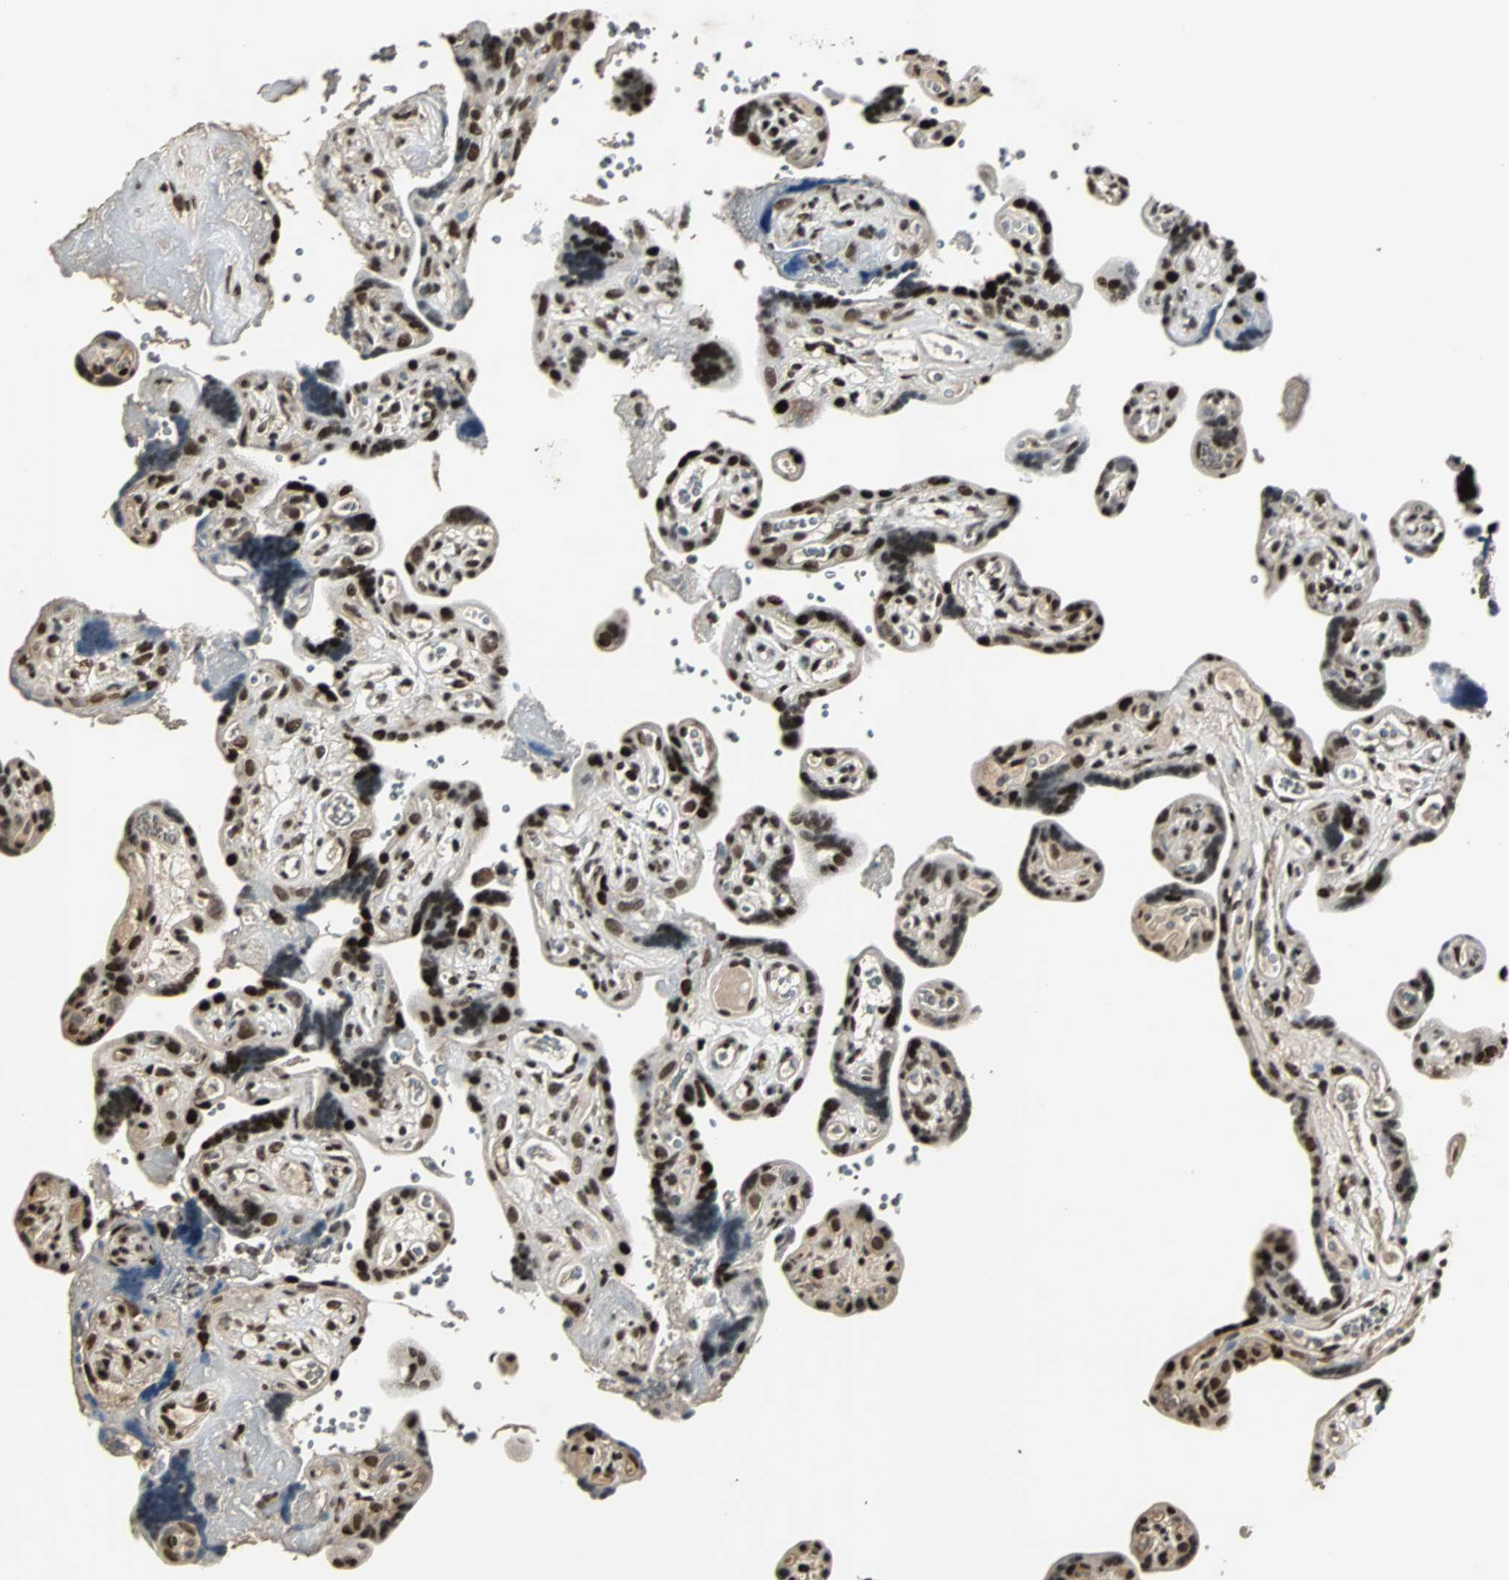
{"staining": {"intensity": "strong", "quantity": ">75%", "location": "nuclear"}, "tissue": "placenta", "cell_type": "Decidual cells", "image_type": "normal", "snomed": [{"axis": "morphology", "description": "Normal tissue, NOS"}, {"axis": "topography", "description": "Placenta"}], "caption": "Immunohistochemical staining of unremarkable placenta reveals strong nuclear protein staining in about >75% of decidual cells.", "gene": "TAF5", "patient": {"sex": "female", "age": 30}}